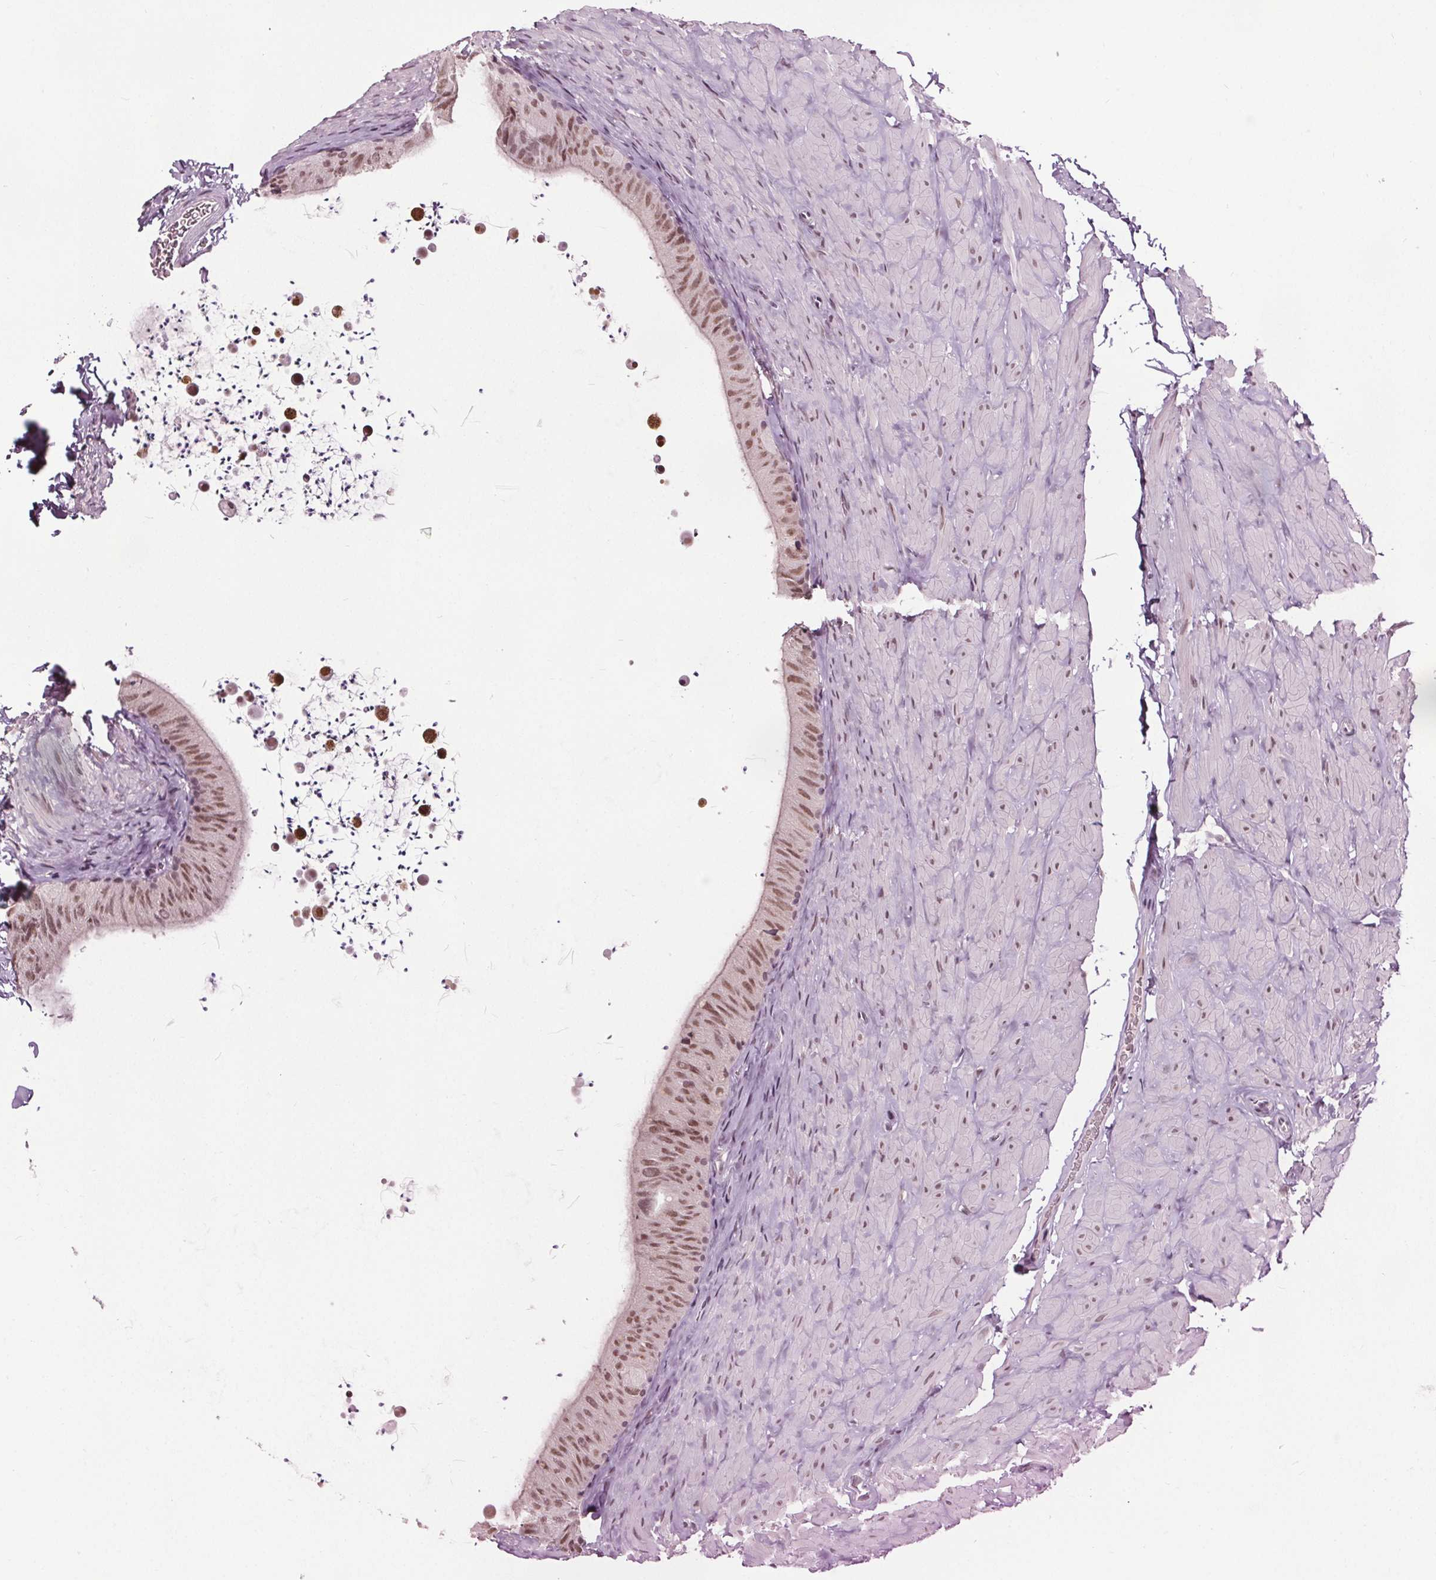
{"staining": {"intensity": "moderate", "quantity": ">75%", "location": "nuclear"}, "tissue": "epididymis", "cell_type": "Glandular cells", "image_type": "normal", "snomed": [{"axis": "morphology", "description": "Normal tissue, NOS"}, {"axis": "topography", "description": "Epididymis, spermatic cord, NOS"}, {"axis": "topography", "description": "Epididymis"}], "caption": "About >75% of glandular cells in benign epididymis reveal moderate nuclear protein staining as visualized by brown immunohistochemical staining.", "gene": "IWS1", "patient": {"sex": "male", "age": 31}}